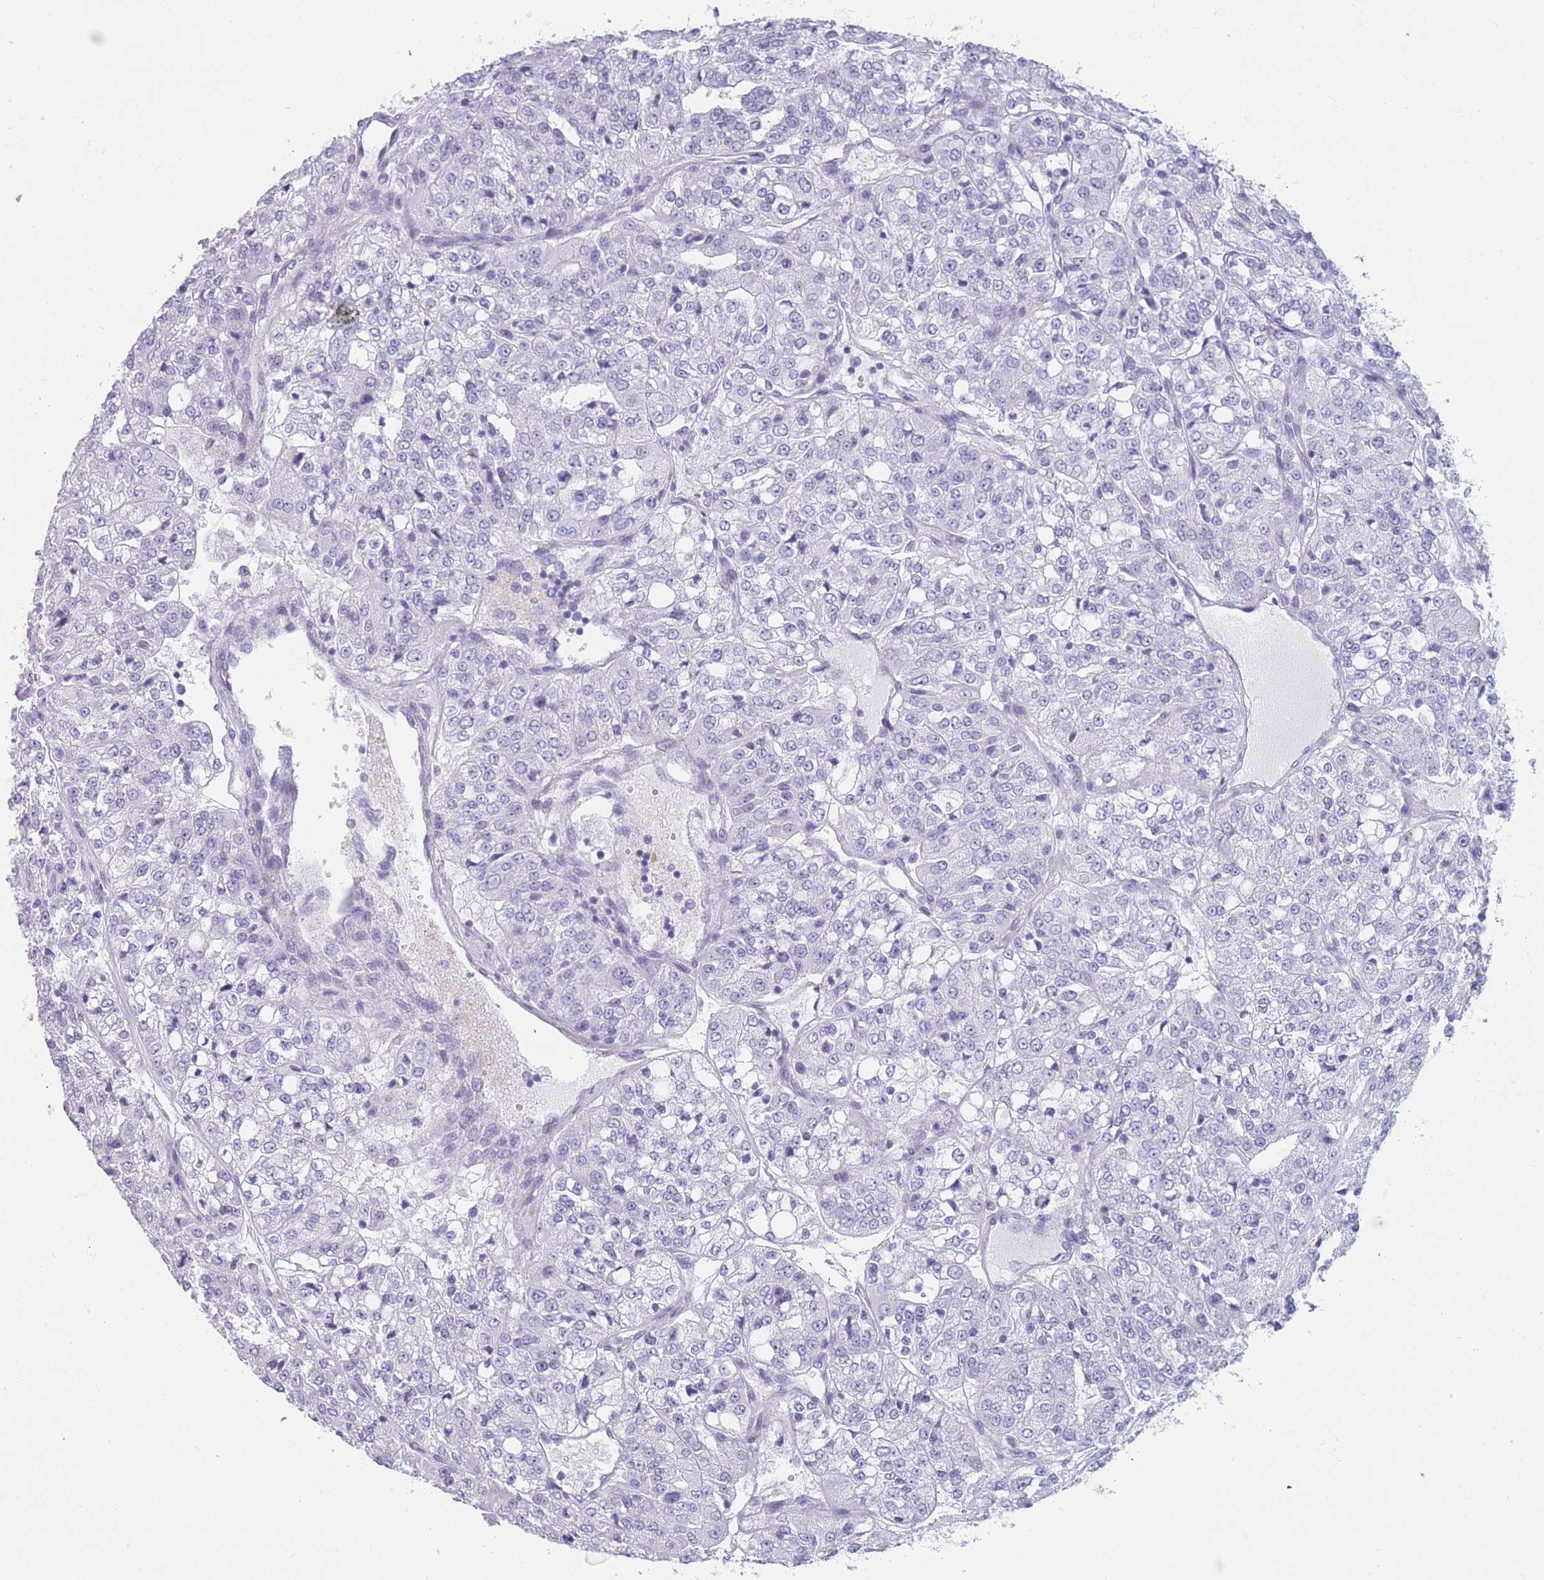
{"staining": {"intensity": "negative", "quantity": "none", "location": "none"}, "tissue": "renal cancer", "cell_type": "Tumor cells", "image_type": "cancer", "snomed": [{"axis": "morphology", "description": "Adenocarcinoma, NOS"}, {"axis": "topography", "description": "Kidney"}], "caption": "This is an IHC histopathology image of renal adenocarcinoma. There is no expression in tumor cells.", "gene": "OR5D16", "patient": {"sex": "female", "age": 63}}